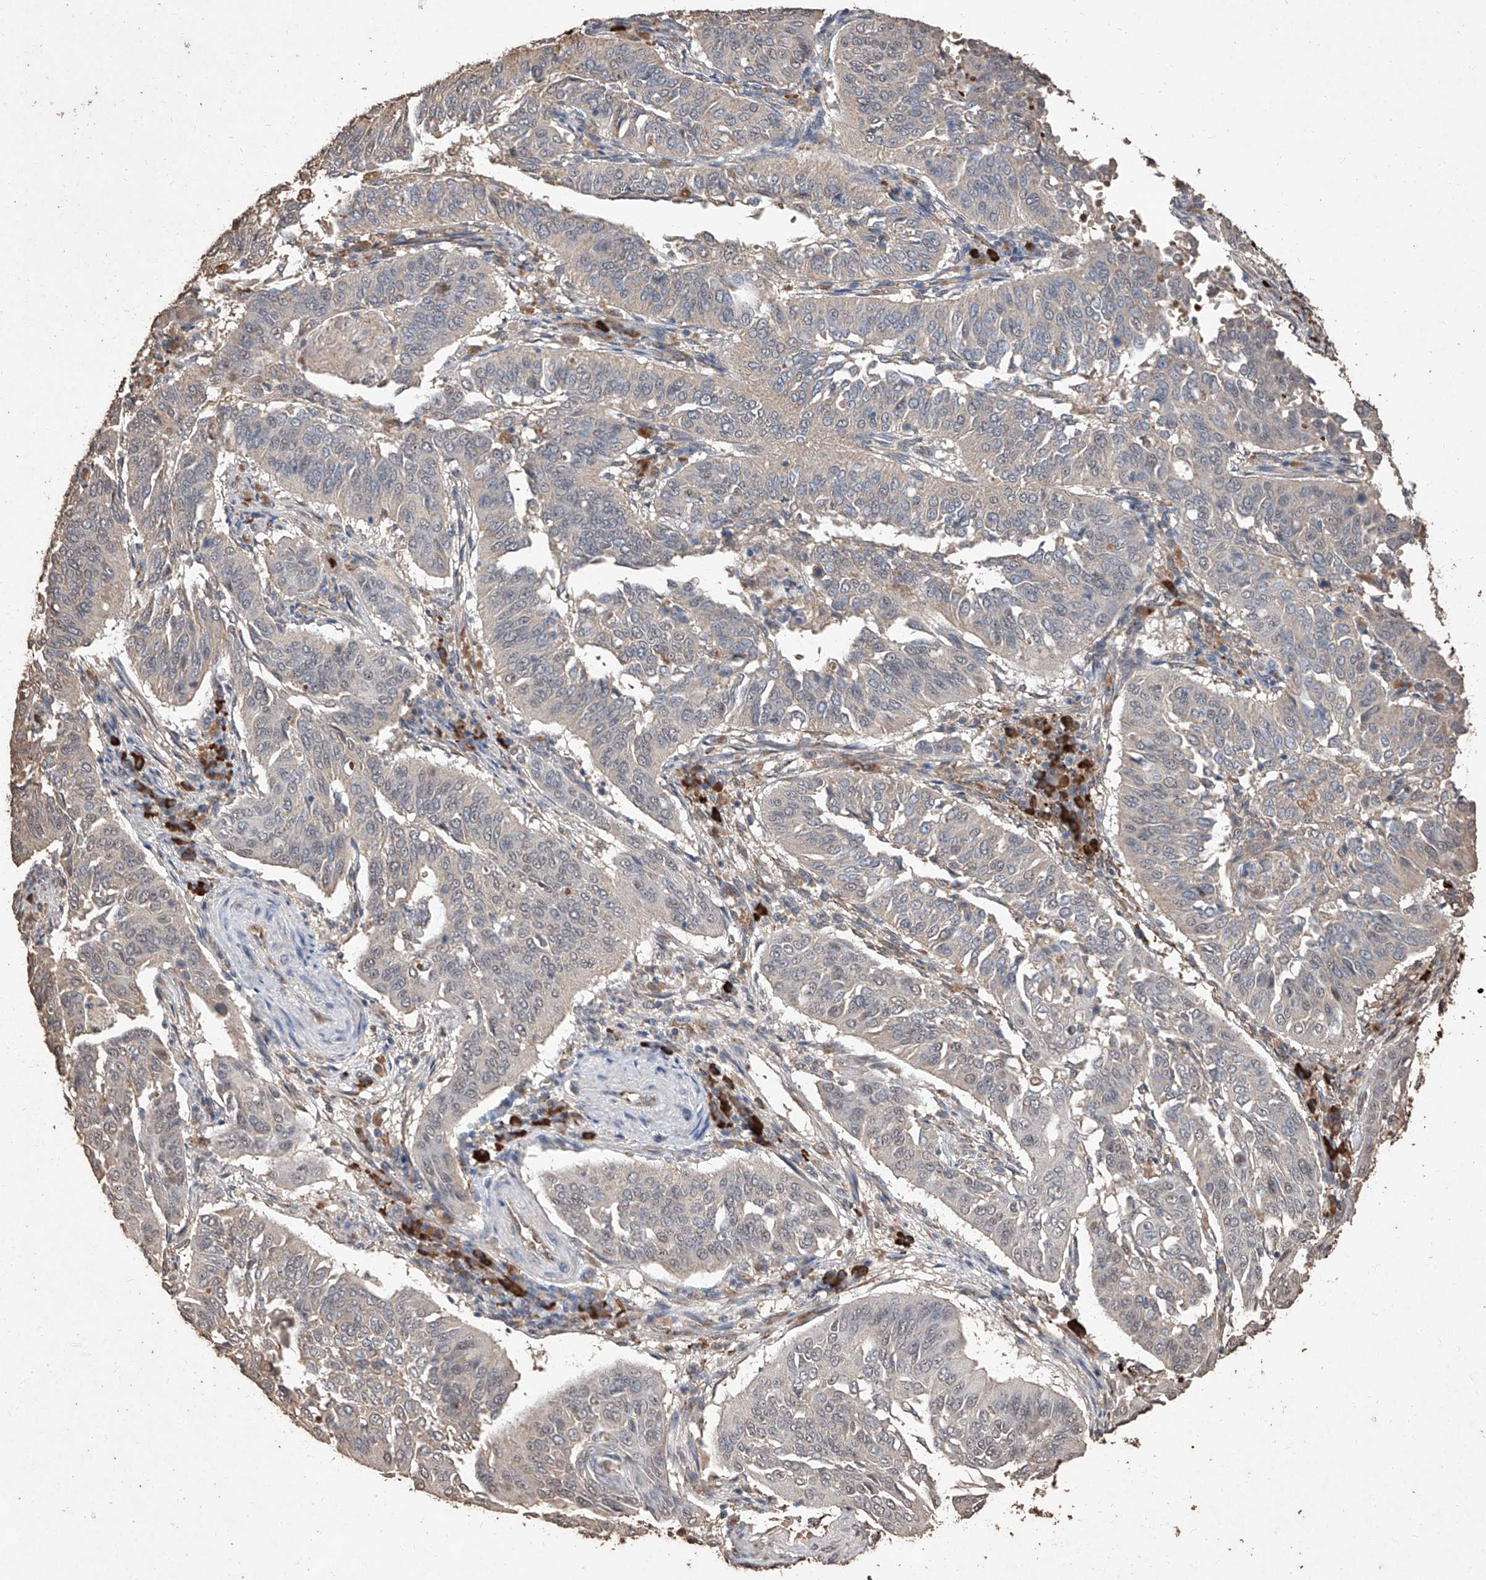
{"staining": {"intensity": "weak", "quantity": "<25%", "location": "cytoplasmic/membranous"}, "tissue": "cervical cancer", "cell_type": "Tumor cells", "image_type": "cancer", "snomed": [{"axis": "morphology", "description": "Normal tissue, NOS"}, {"axis": "morphology", "description": "Squamous cell carcinoma, NOS"}, {"axis": "topography", "description": "Cervix"}], "caption": "Immunohistochemistry (IHC) of human cervical cancer displays no positivity in tumor cells.", "gene": "EML1", "patient": {"sex": "female", "age": 39}}